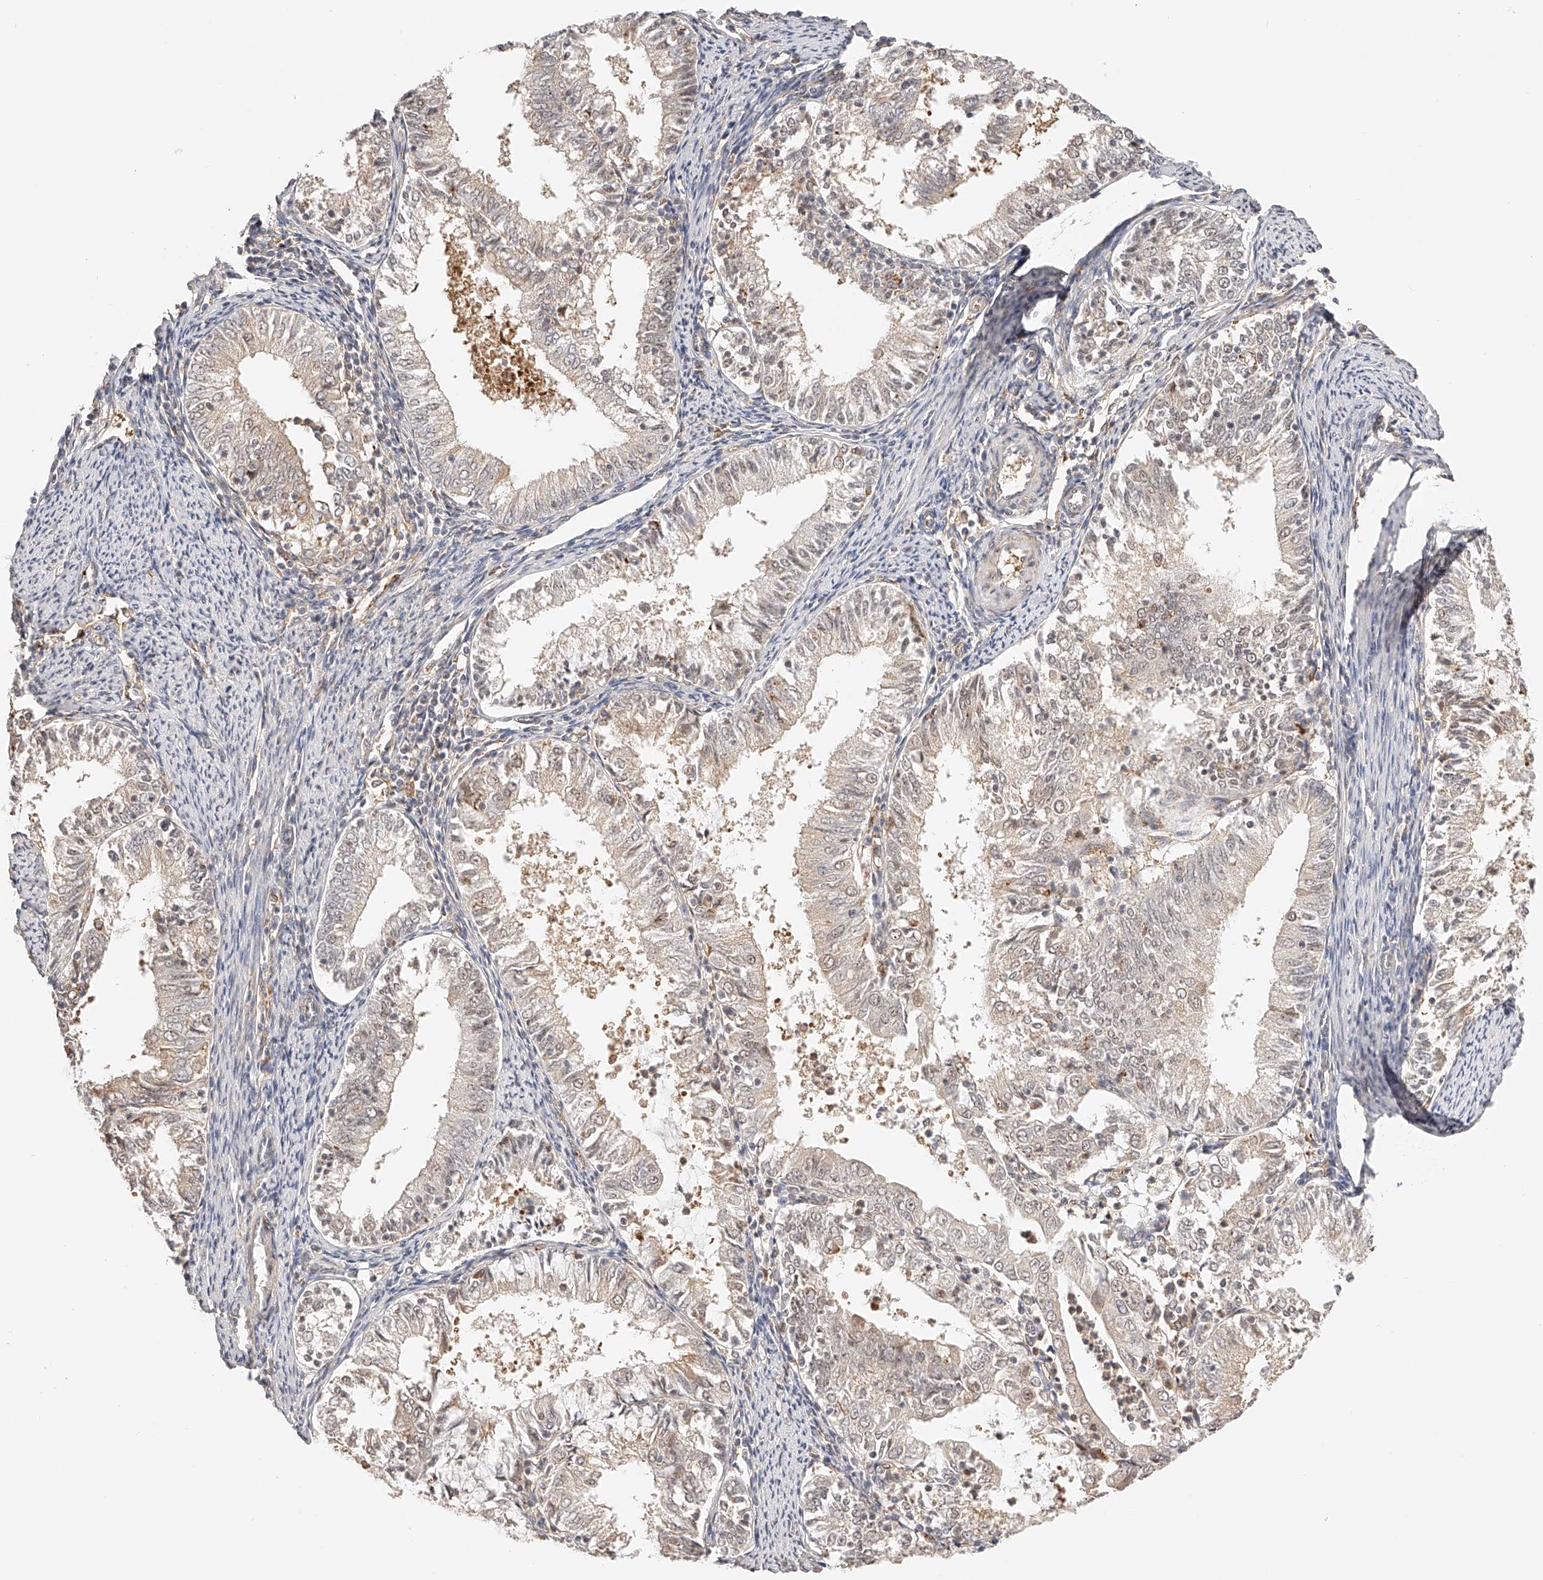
{"staining": {"intensity": "weak", "quantity": "25%-75%", "location": "nuclear"}, "tissue": "endometrial cancer", "cell_type": "Tumor cells", "image_type": "cancer", "snomed": [{"axis": "morphology", "description": "Adenocarcinoma, NOS"}, {"axis": "topography", "description": "Endometrium"}], "caption": "Adenocarcinoma (endometrial) stained for a protein (brown) demonstrates weak nuclear positive expression in about 25%-75% of tumor cells.", "gene": "SYNC", "patient": {"sex": "female", "age": 57}}